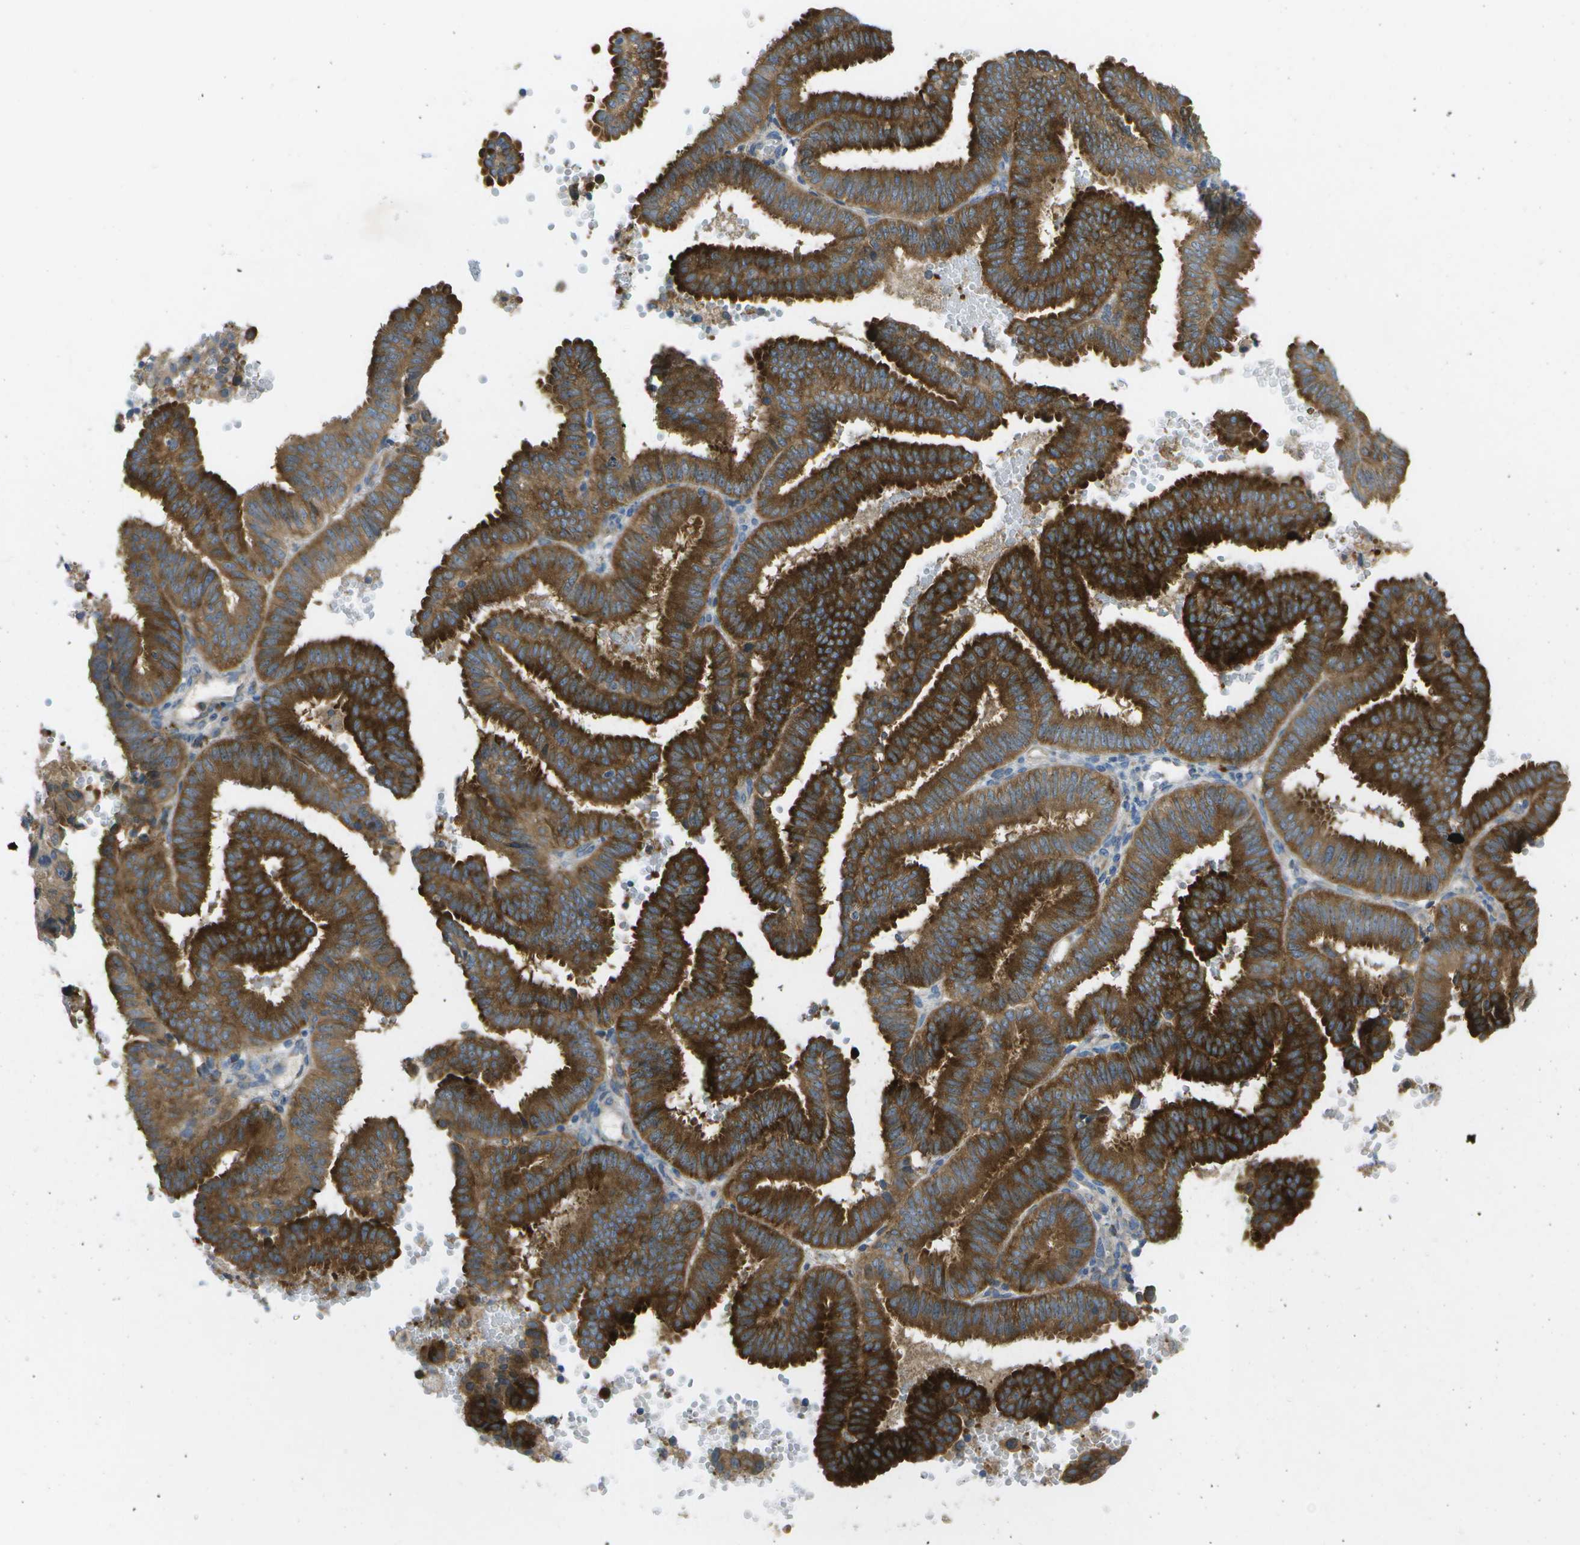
{"staining": {"intensity": "strong", "quantity": ">75%", "location": "cytoplasmic/membranous"}, "tissue": "endometrial cancer", "cell_type": "Tumor cells", "image_type": "cancer", "snomed": [{"axis": "morphology", "description": "Adenocarcinoma, NOS"}, {"axis": "topography", "description": "Endometrium"}], "caption": "Strong cytoplasmic/membranous expression for a protein is appreciated in approximately >75% of tumor cells of adenocarcinoma (endometrial) using immunohistochemistry (IHC).", "gene": "WNK2", "patient": {"sex": "female", "age": 58}}